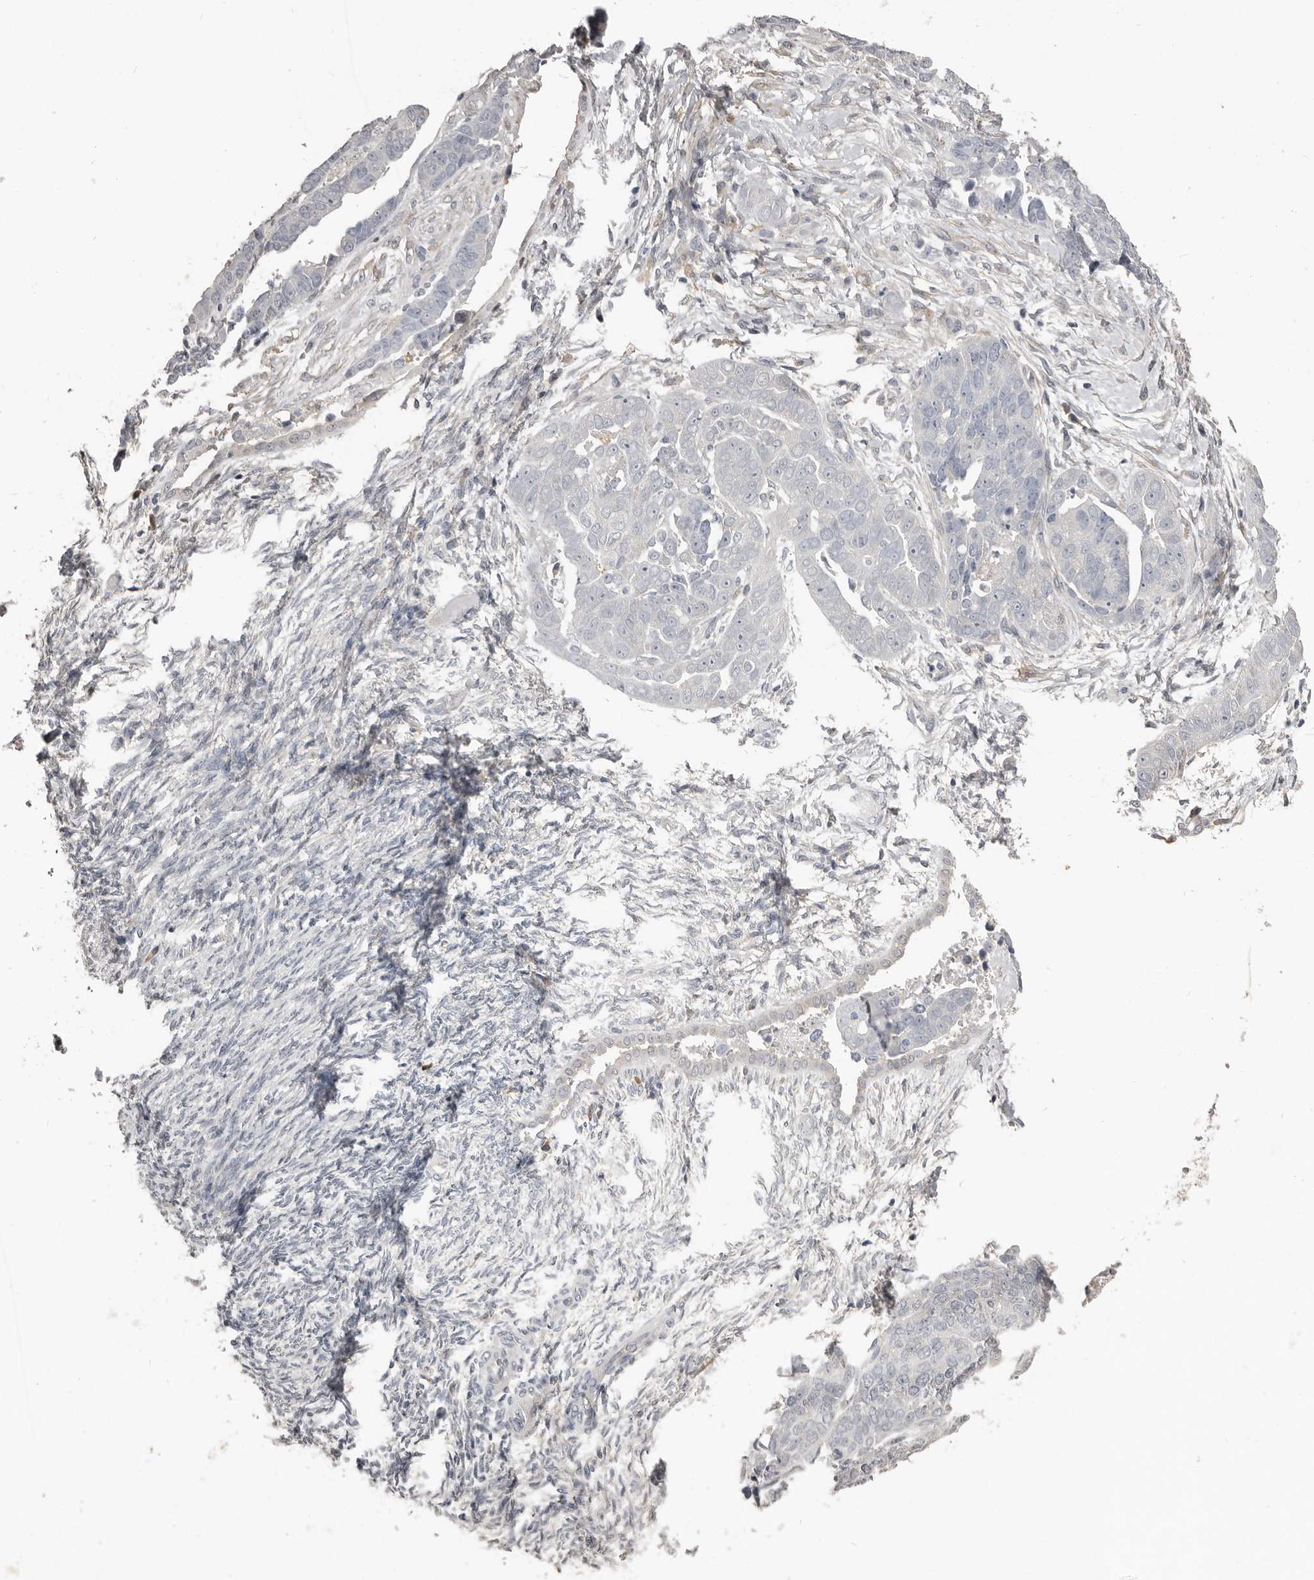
{"staining": {"intensity": "negative", "quantity": "none", "location": "none"}, "tissue": "ovarian cancer", "cell_type": "Tumor cells", "image_type": "cancer", "snomed": [{"axis": "morphology", "description": "Cystadenocarcinoma, serous, NOS"}, {"axis": "topography", "description": "Ovary"}], "caption": "IHC of human ovarian cancer exhibits no positivity in tumor cells.", "gene": "KCNJ8", "patient": {"sex": "female", "age": 44}}